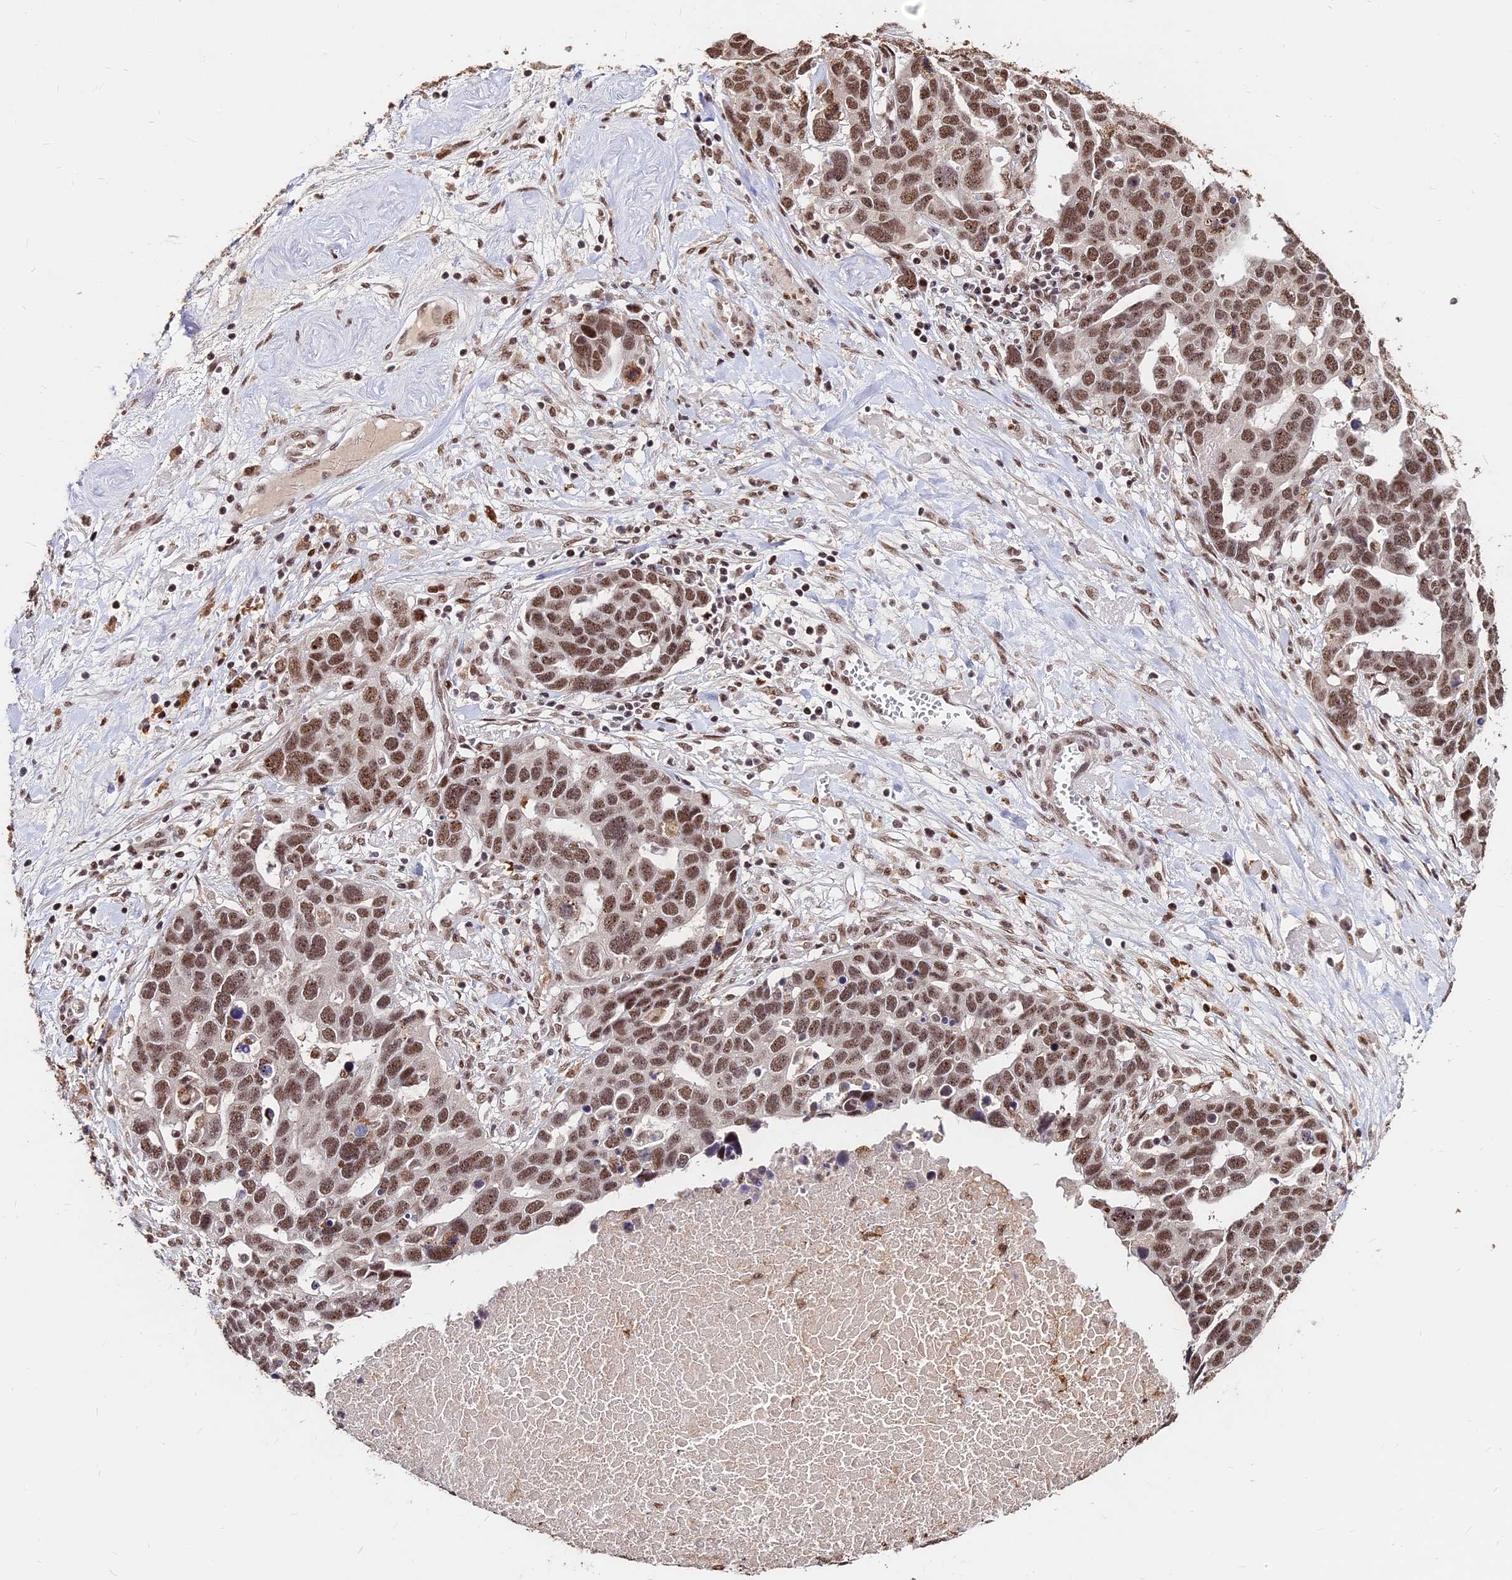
{"staining": {"intensity": "moderate", "quantity": ">75%", "location": "nuclear"}, "tissue": "ovarian cancer", "cell_type": "Tumor cells", "image_type": "cancer", "snomed": [{"axis": "morphology", "description": "Cystadenocarcinoma, serous, NOS"}, {"axis": "topography", "description": "Ovary"}], "caption": "This histopathology image exhibits IHC staining of human ovarian serous cystadenocarcinoma, with medium moderate nuclear expression in about >75% of tumor cells.", "gene": "ZBED4", "patient": {"sex": "female", "age": 54}}